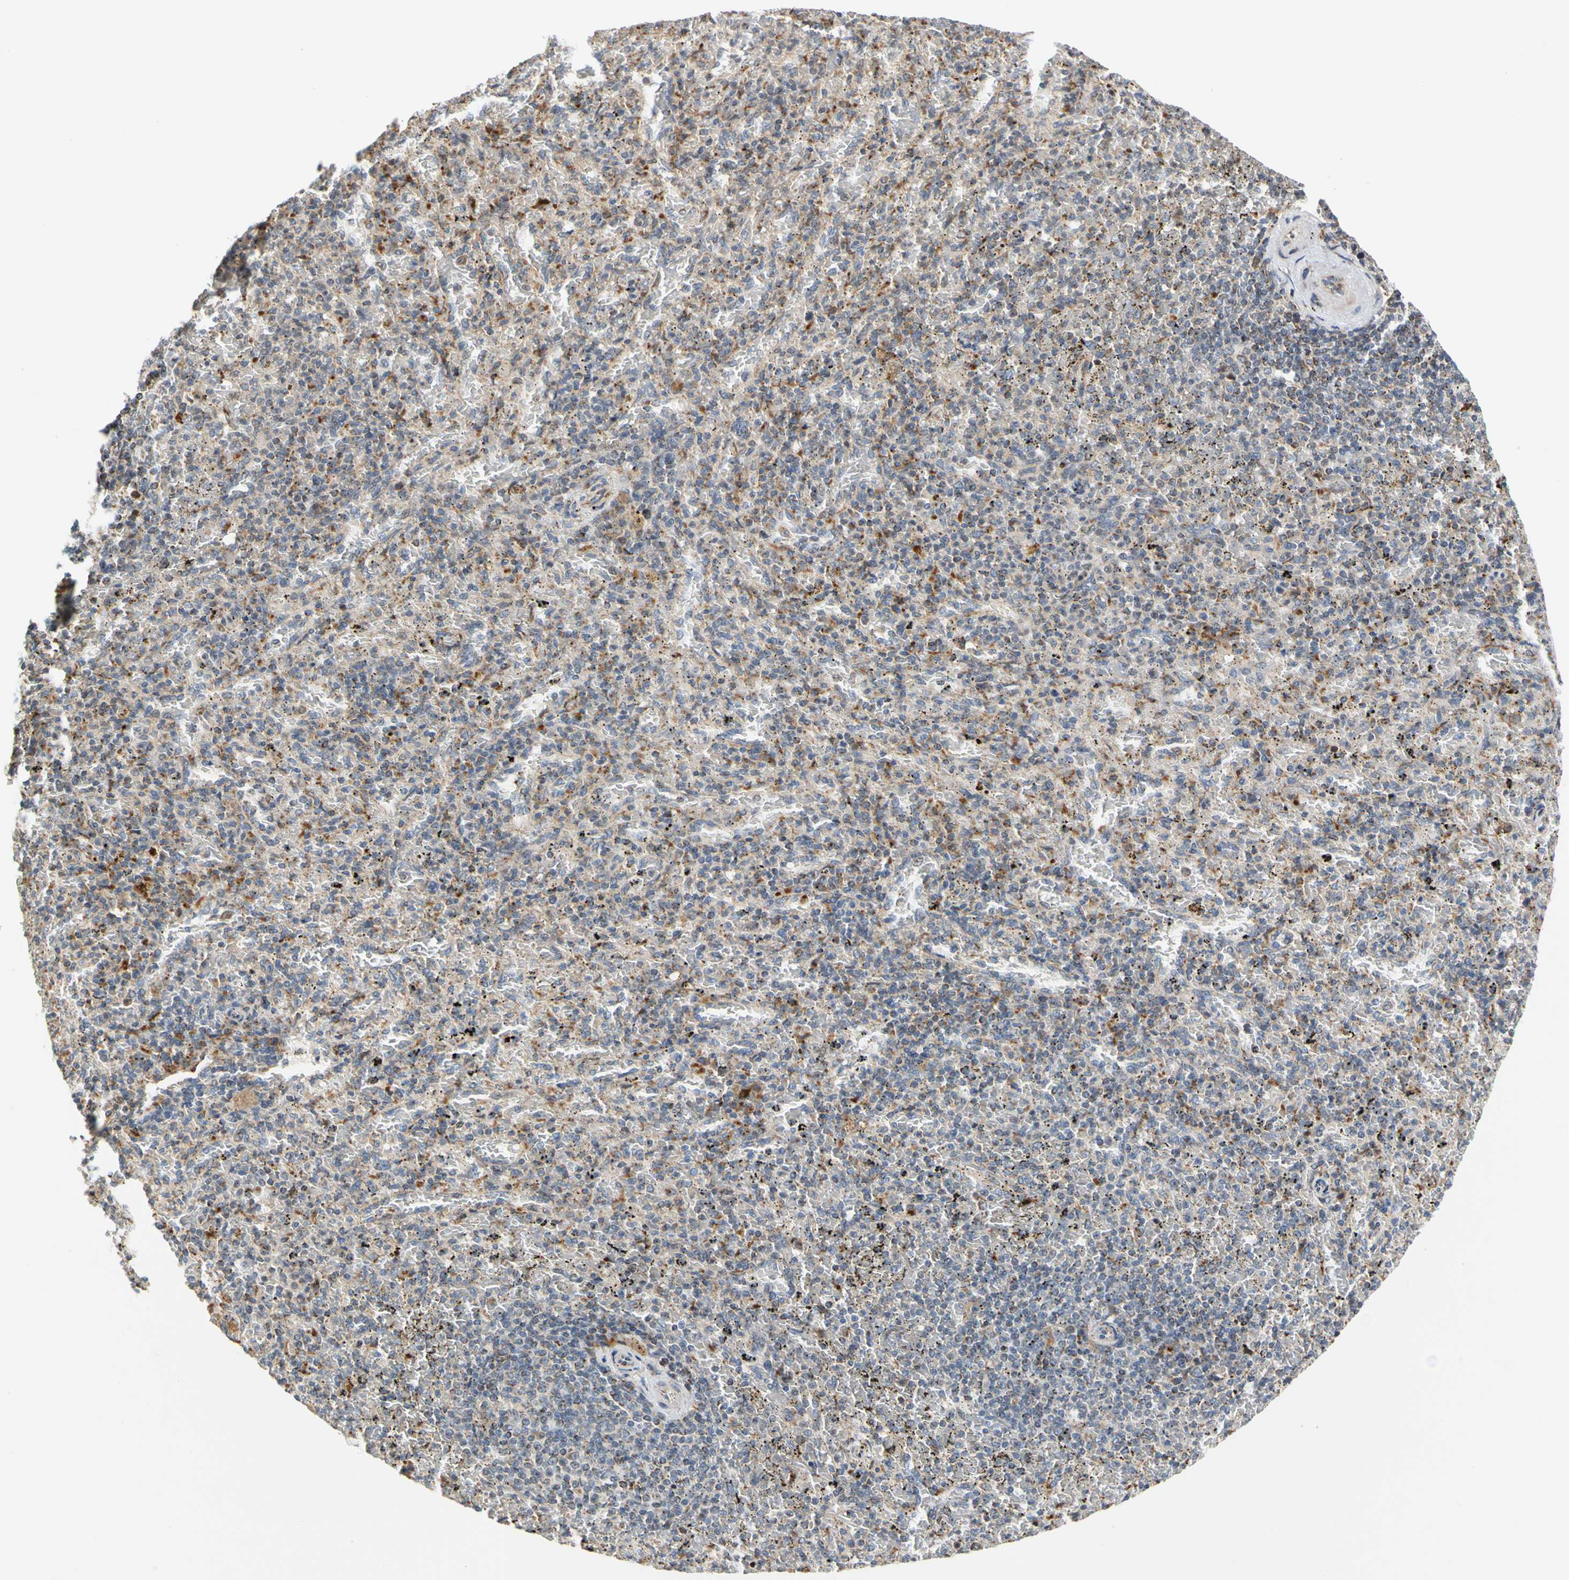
{"staining": {"intensity": "moderate", "quantity": "<25%", "location": "cytoplasmic/membranous"}, "tissue": "spleen", "cell_type": "Cells in red pulp", "image_type": "normal", "snomed": [{"axis": "morphology", "description": "Normal tissue, NOS"}, {"axis": "topography", "description": "Spleen"}], "caption": "This histopathology image exhibits unremarkable spleen stained with immunohistochemistry (IHC) to label a protein in brown. The cytoplasmic/membranous of cells in red pulp show moderate positivity for the protein. Nuclei are counter-stained blue.", "gene": "SFXN3", "patient": {"sex": "female", "age": 43}}